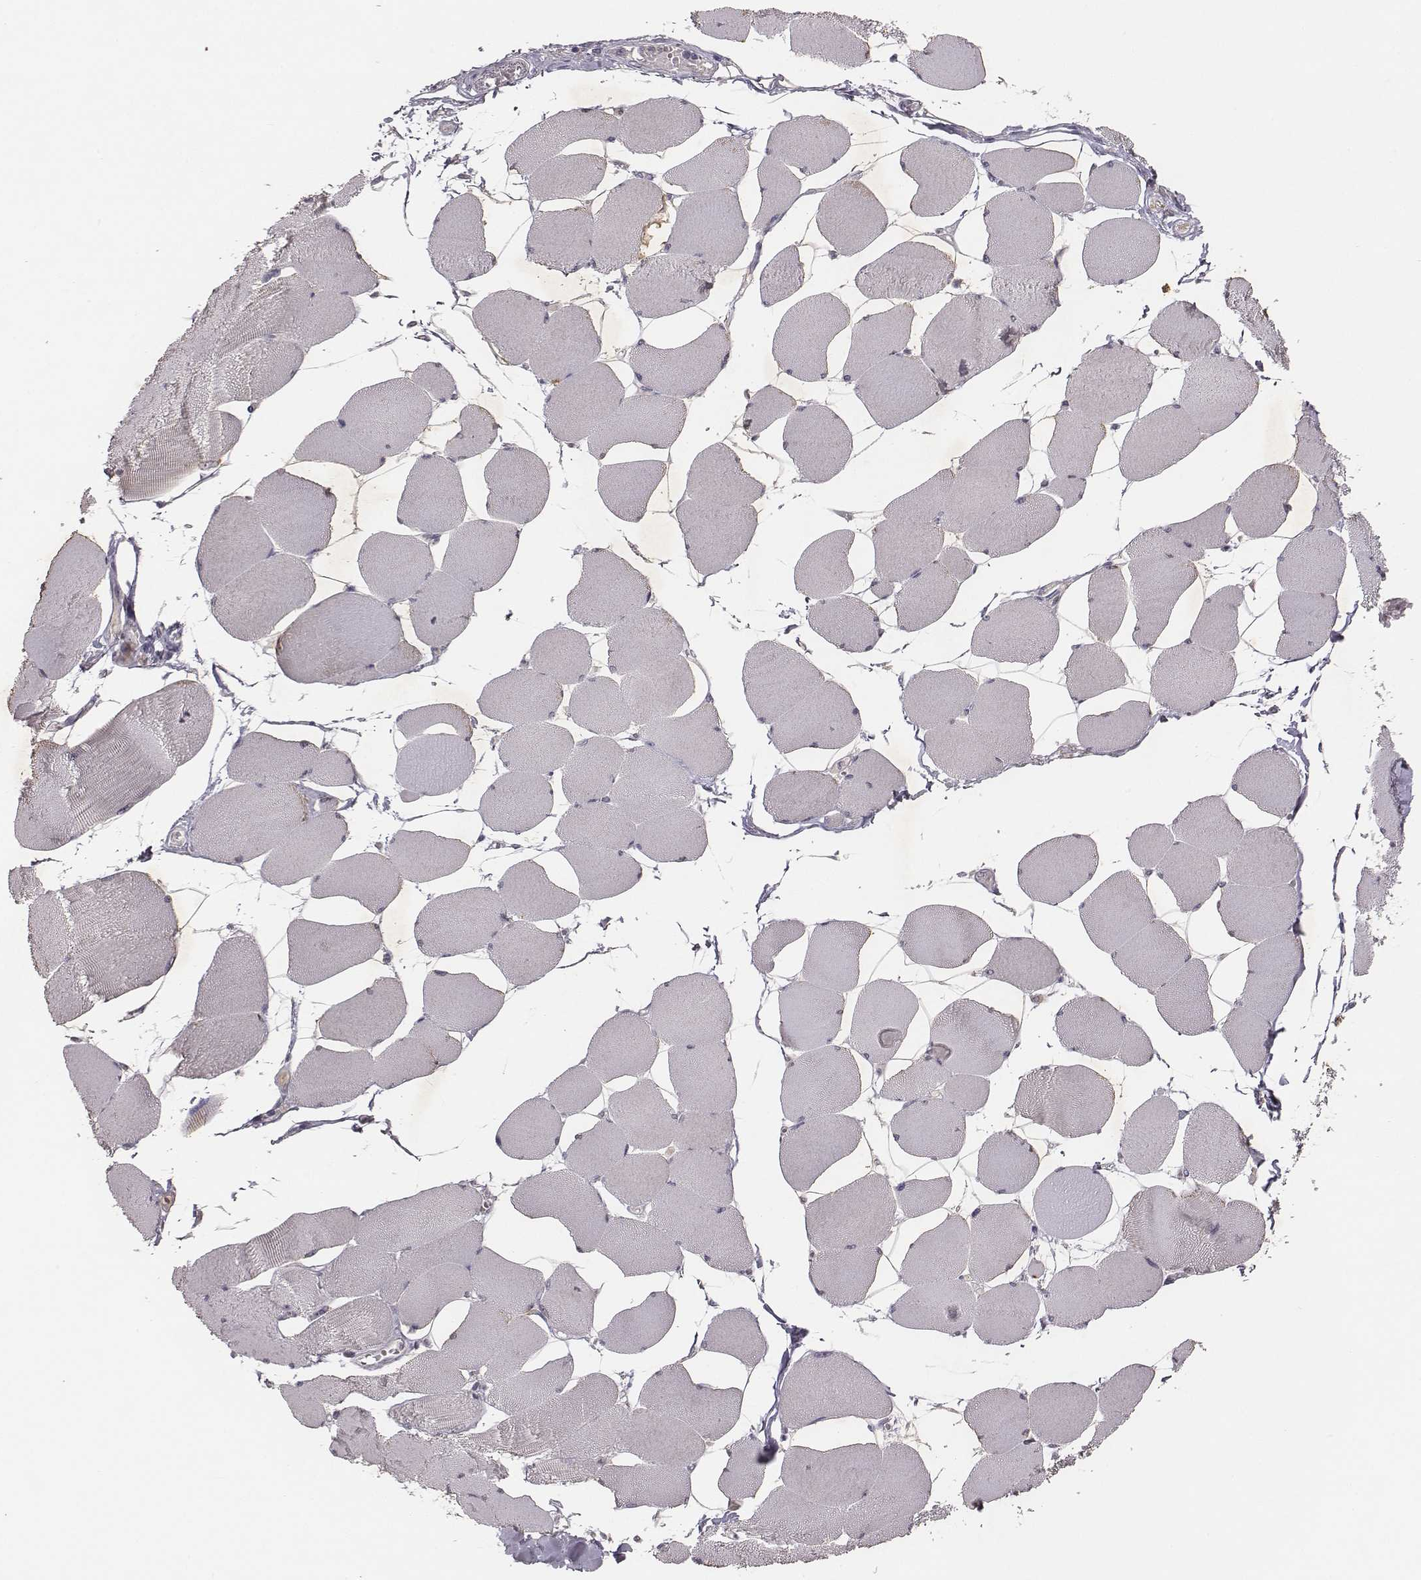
{"staining": {"intensity": "negative", "quantity": "none", "location": "none"}, "tissue": "skeletal muscle", "cell_type": "Myocytes", "image_type": "normal", "snomed": [{"axis": "morphology", "description": "Normal tissue, NOS"}, {"axis": "topography", "description": "Skeletal muscle"}], "caption": "Immunohistochemical staining of benign skeletal muscle demonstrates no significant positivity in myocytes. (DAB IHC with hematoxylin counter stain).", "gene": "SLC22A6", "patient": {"sex": "female", "age": 75}}